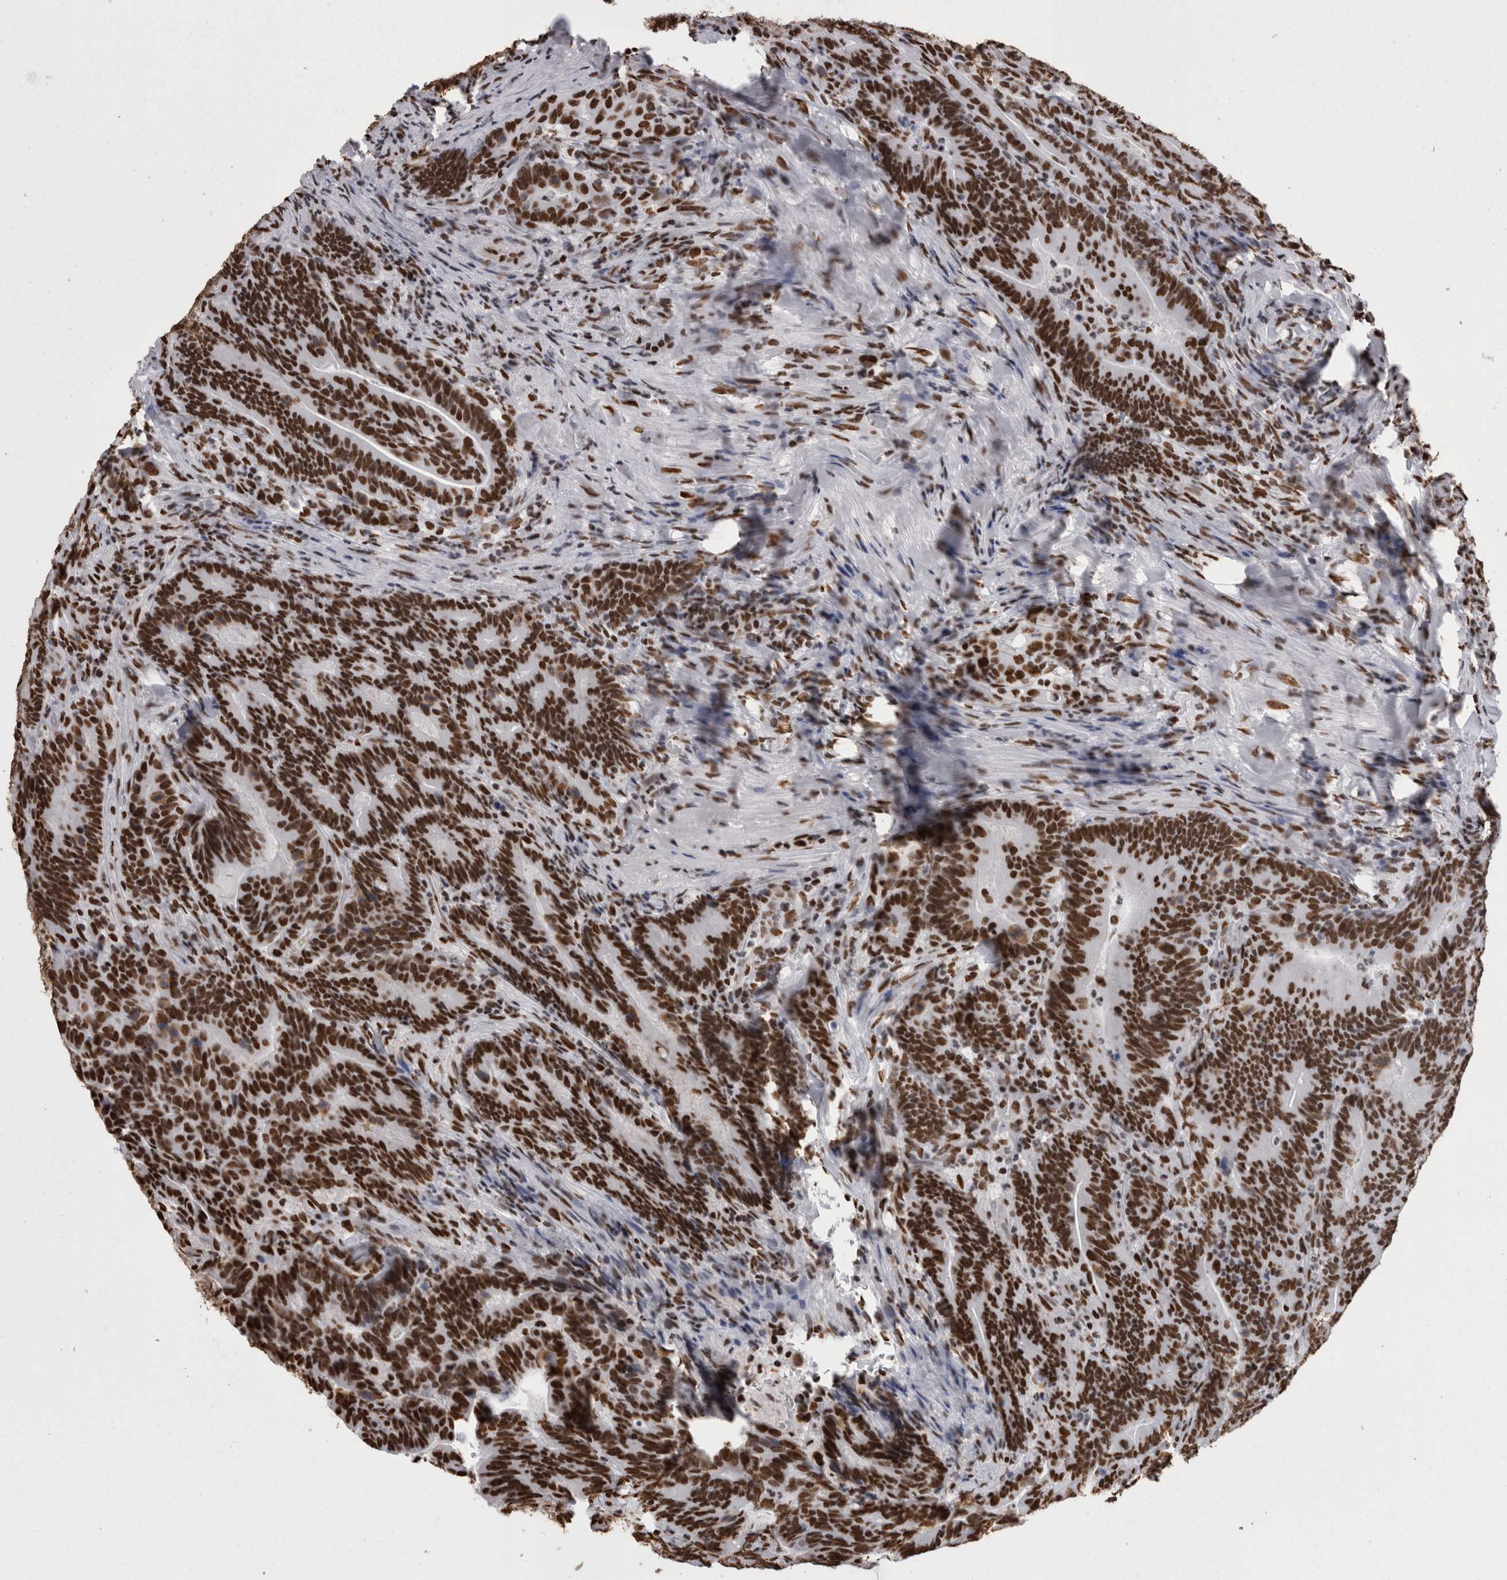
{"staining": {"intensity": "strong", "quantity": ">75%", "location": "nuclear"}, "tissue": "colorectal cancer", "cell_type": "Tumor cells", "image_type": "cancer", "snomed": [{"axis": "morphology", "description": "Adenocarcinoma, NOS"}, {"axis": "topography", "description": "Colon"}], "caption": "Immunohistochemical staining of colorectal cancer shows strong nuclear protein positivity in approximately >75% of tumor cells. (Stains: DAB in brown, nuclei in blue, Microscopy: brightfield microscopy at high magnification).", "gene": "HNRNPM", "patient": {"sex": "female", "age": 66}}